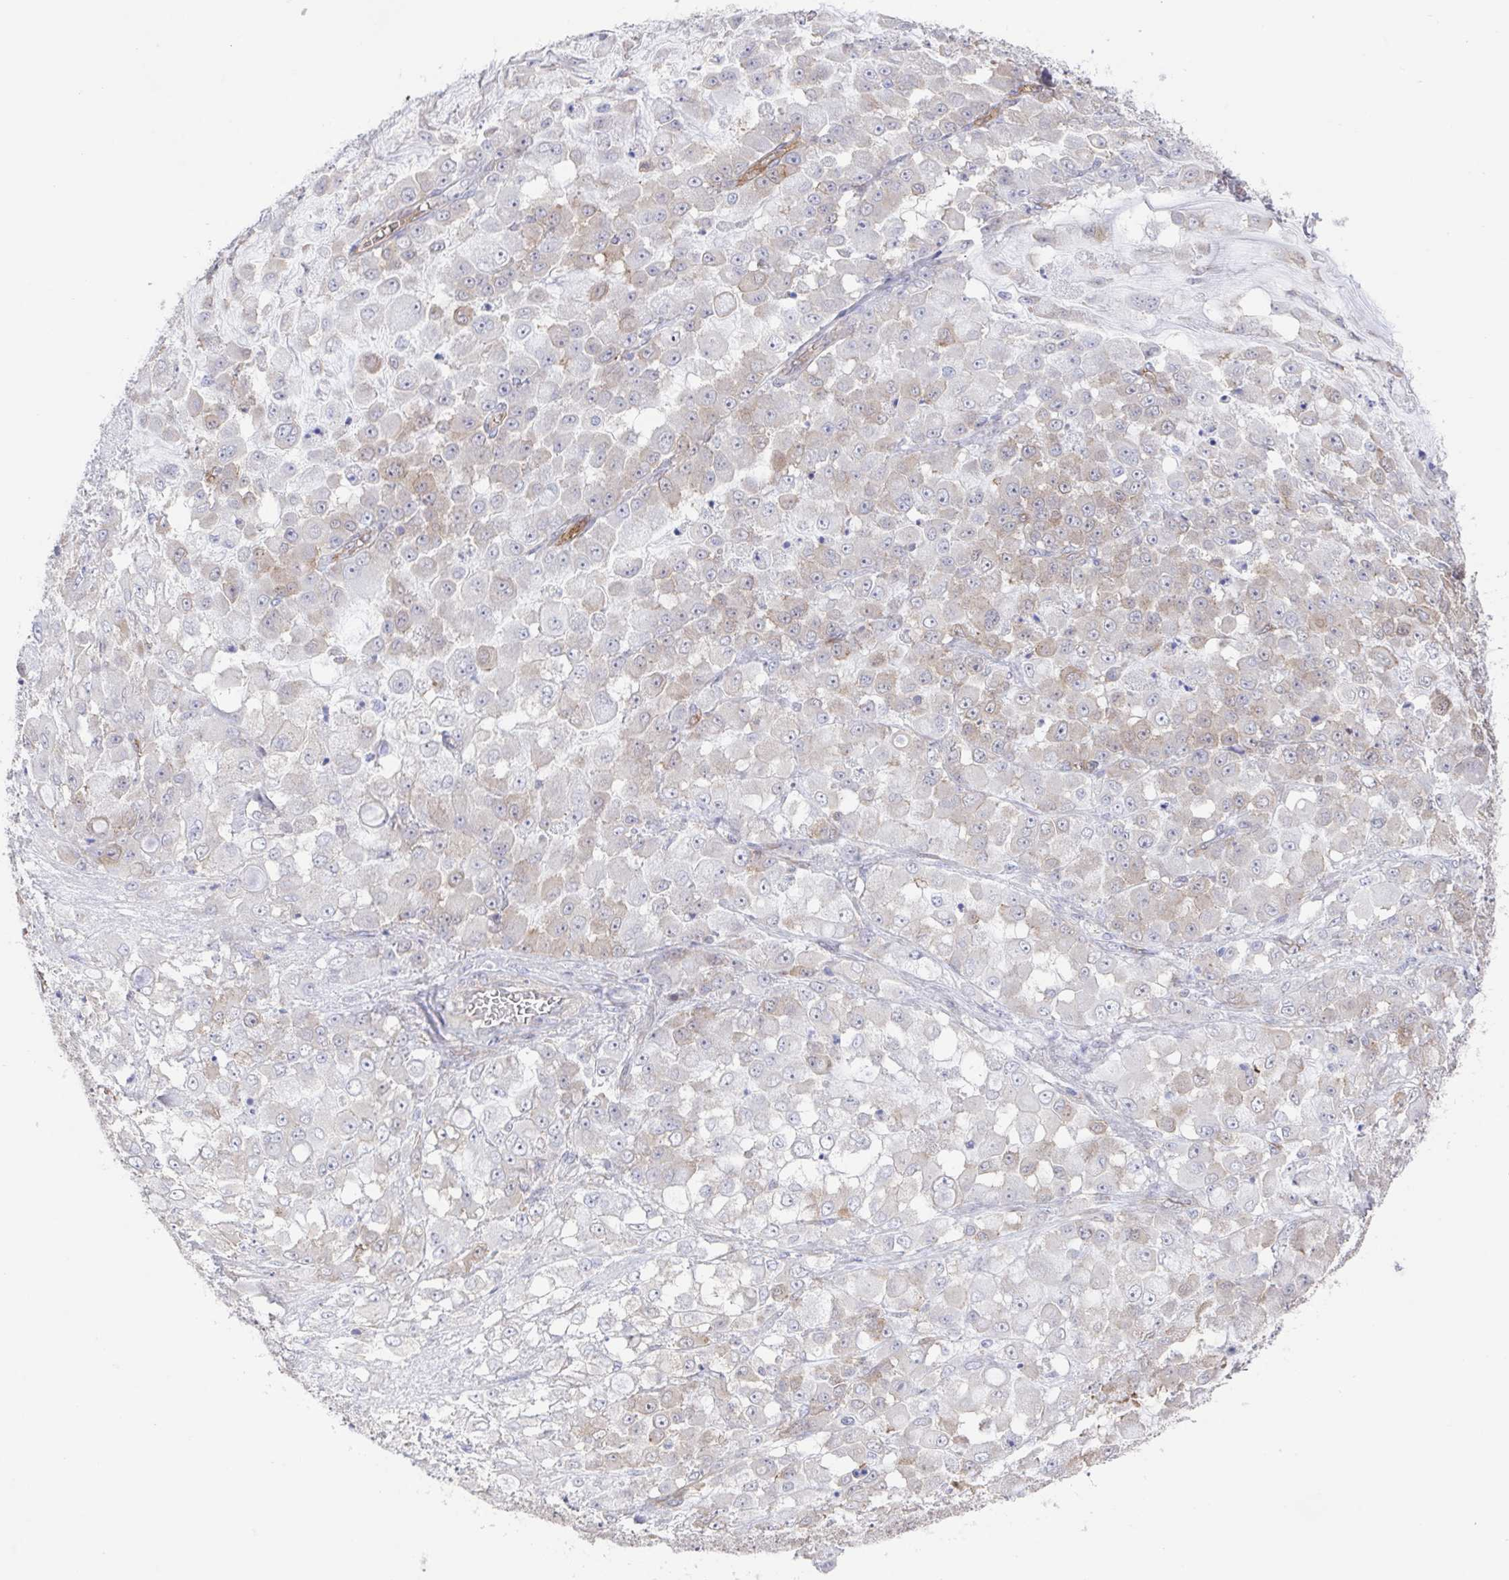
{"staining": {"intensity": "weak", "quantity": "<25%", "location": "cytoplasmic/membranous"}, "tissue": "stomach cancer", "cell_type": "Tumor cells", "image_type": "cancer", "snomed": [{"axis": "morphology", "description": "Adenocarcinoma, NOS"}, {"axis": "topography", "description": "Stomach"}], "caption": "There is no significant staining in tumor cells of stomach adenocarcinoma.", "gene": "AGFG2", "patient": {"sex": "female", "age": 76}}